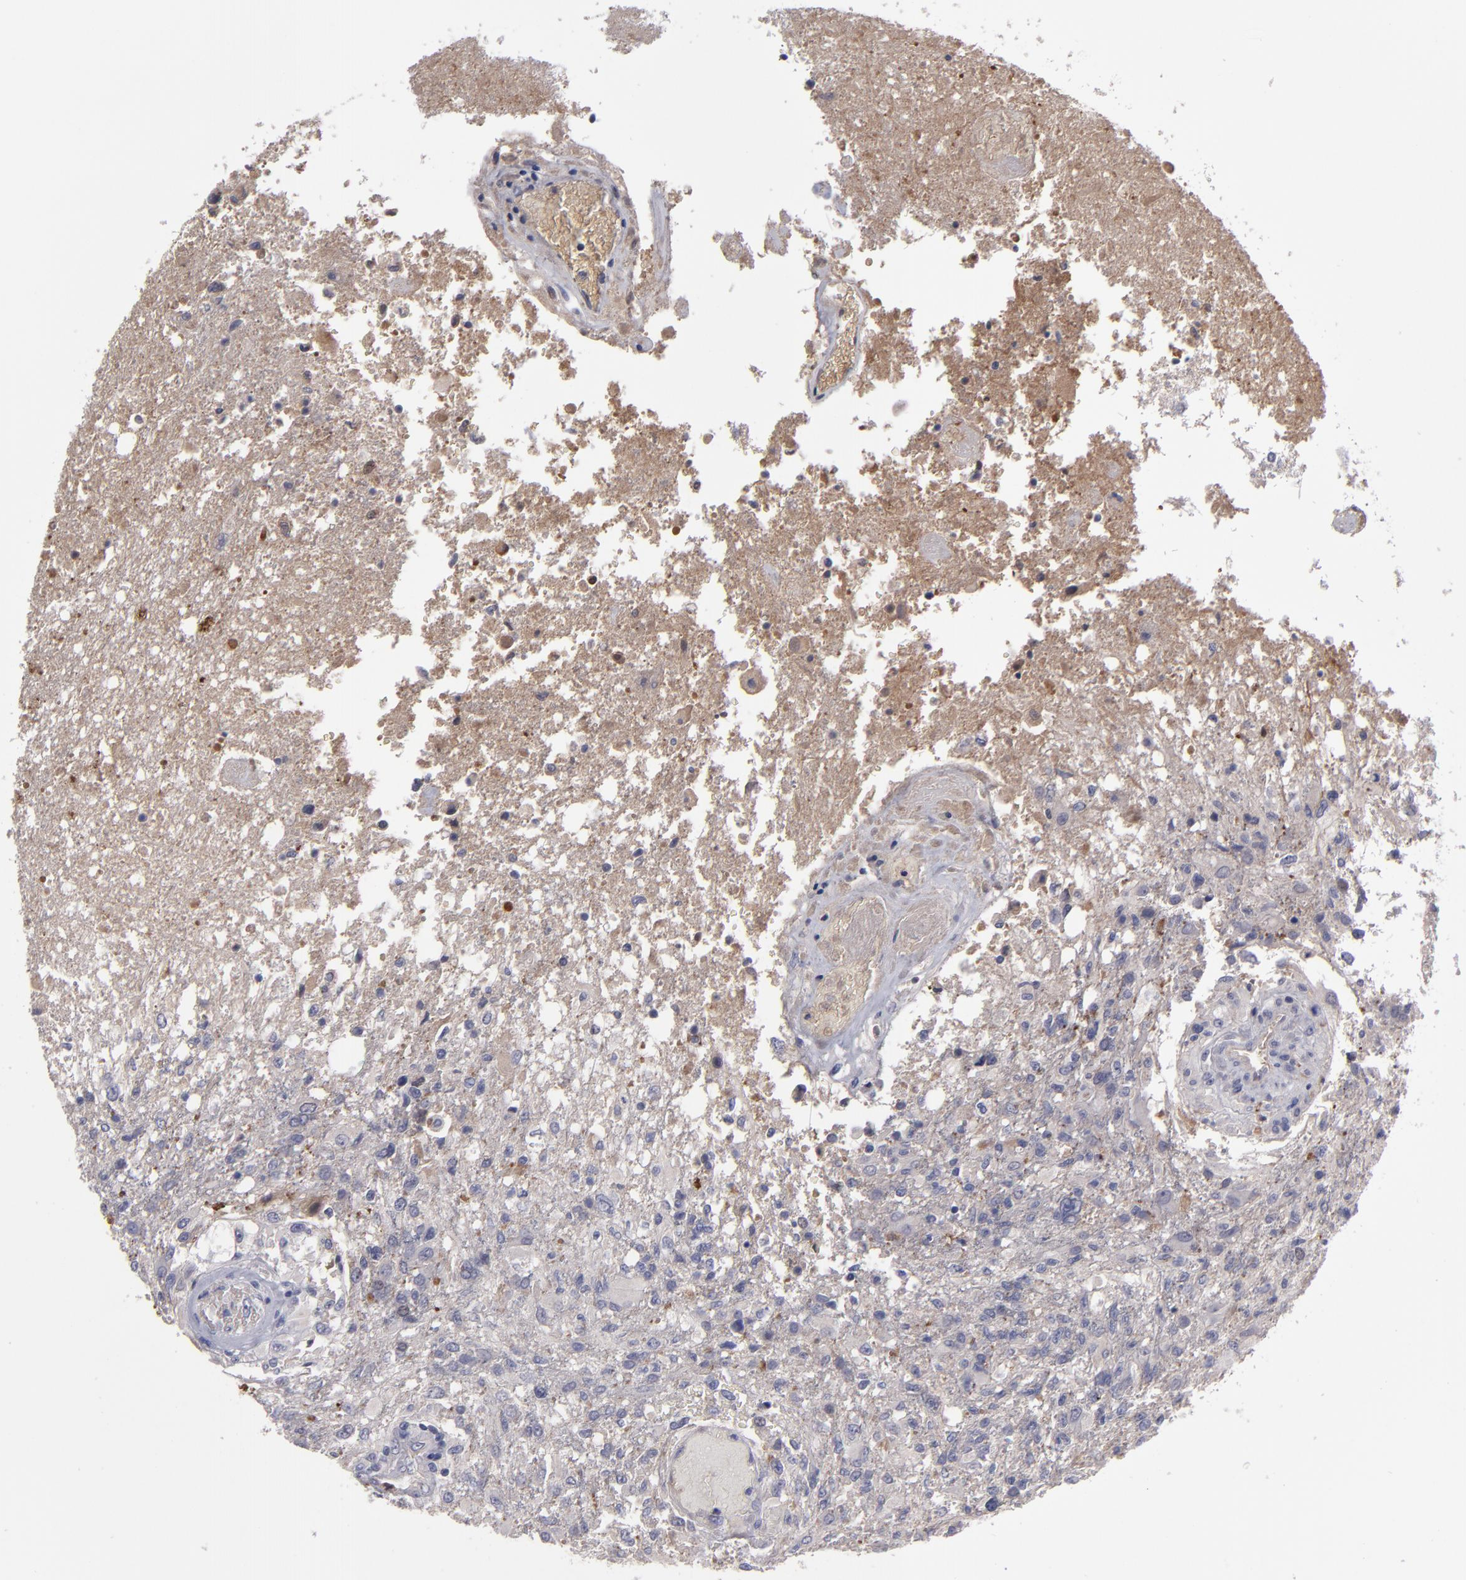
{"staining": {"intensity": "negative", "quantity": "none", "location": "none"}, "tissue": "glioma", "cell_type": "Tumor cells", "image_type": "cancer", "snomed": [{"axis": "morphology", "description": "Glioma, malignant, High grade"}, {"axis": "topography", "description": "Cerebral cortex"}], "caption": "The micrograph demonstrates no staining of tumor cells in glioma.", "gene": "ITIH4", "patient": {"sex": "male", "age": 79}}